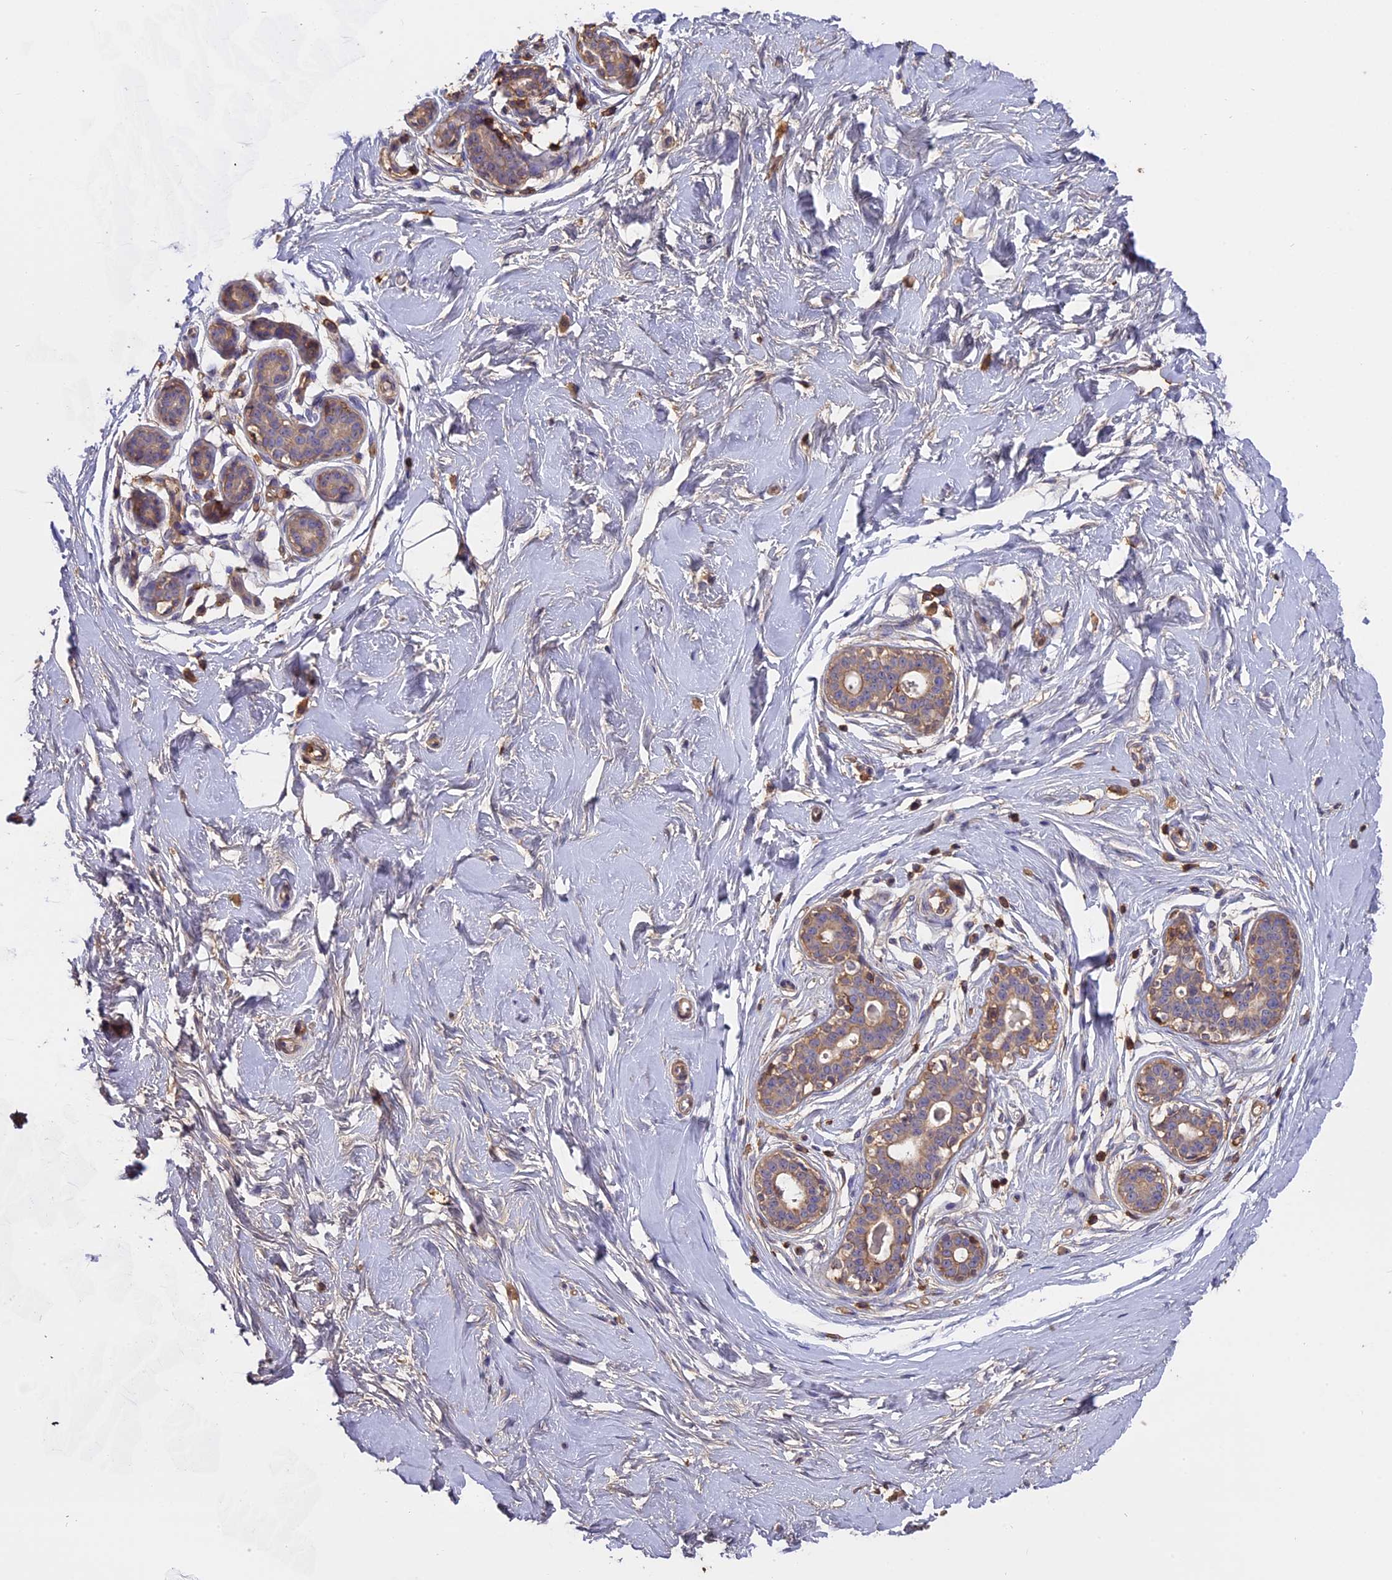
{"staining": {"intensity": "negative", "quantity": "none", "location": "none"}, "tissue": "breast", "cell_type": "Adipocytes", "image_type": "normal", "snomed": [{"axis": "morphology", "description": "Normal tissue, NOS"}, {"axis": "morphology", "description": "Adenoma, NOS"}, {"axis": "topography", "description": "Breast"}], "caption": "IHC photomicrograph of unremarkable breast: breast stained with DAB (3,3'-diaminobenzidine) displays no significant protein staining in adipocytes.", "gene": "CFAP119", "patient": {"sex": "female", "age": 23}}